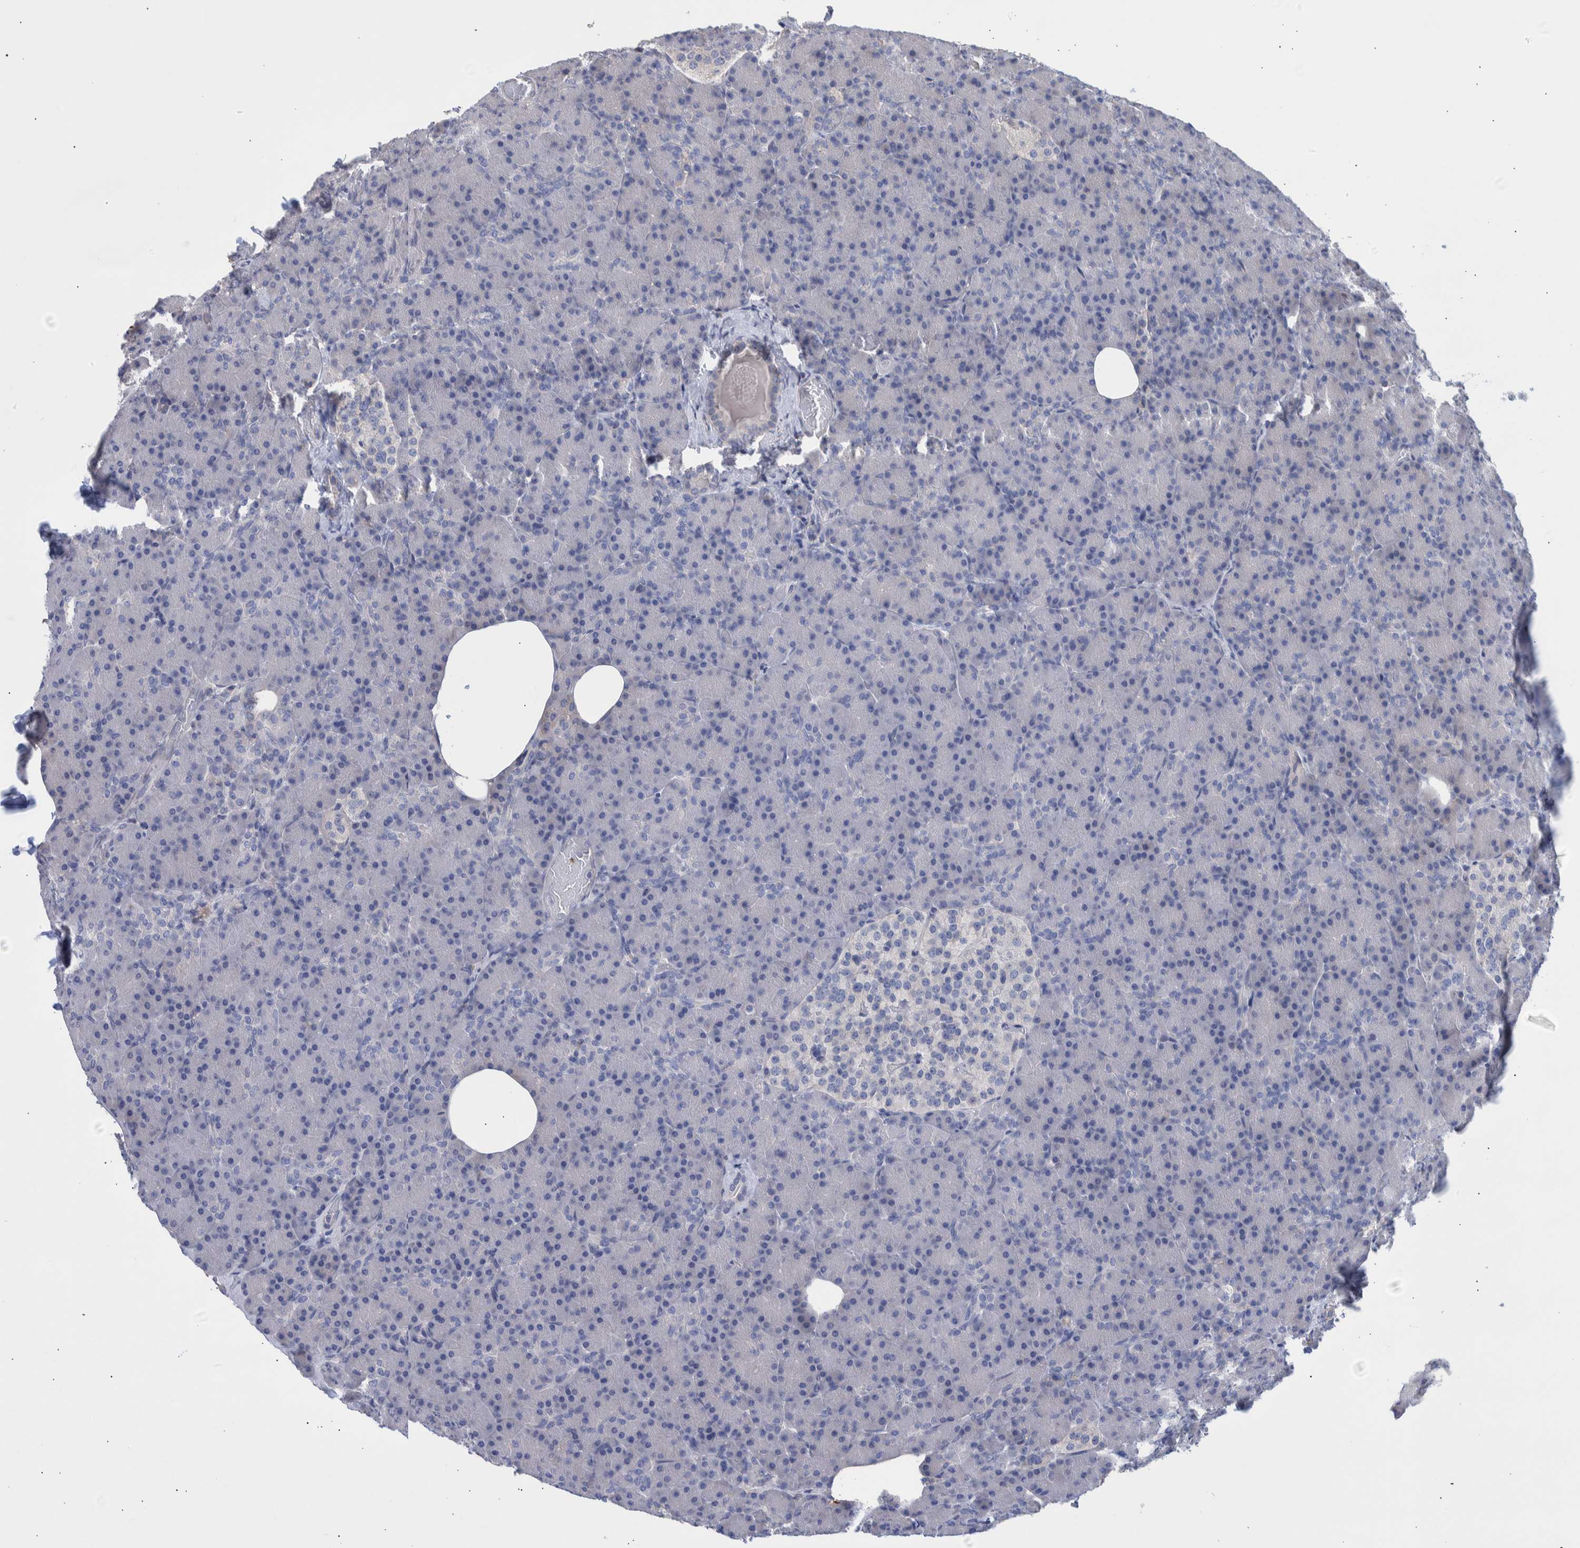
{"staining": {"intensity": "negative", "quantity": "none", "location": "none"}, "tissue": "pancreas", "cell_type": "Exocrine glandular cells", "image_type": "normal", "snomed": [{"axis": "morphology", "description": "Normal tissue, NOS"}, {"axis": "topography", "description": "Pancreas"}], "caption": "DAB immunohistochemical staining of unremarkable human pancreas shows no significant staining in exocrine glandular cells.", "gene": "PPP3CC", "patient": {"sex": "female", "age": 43}}